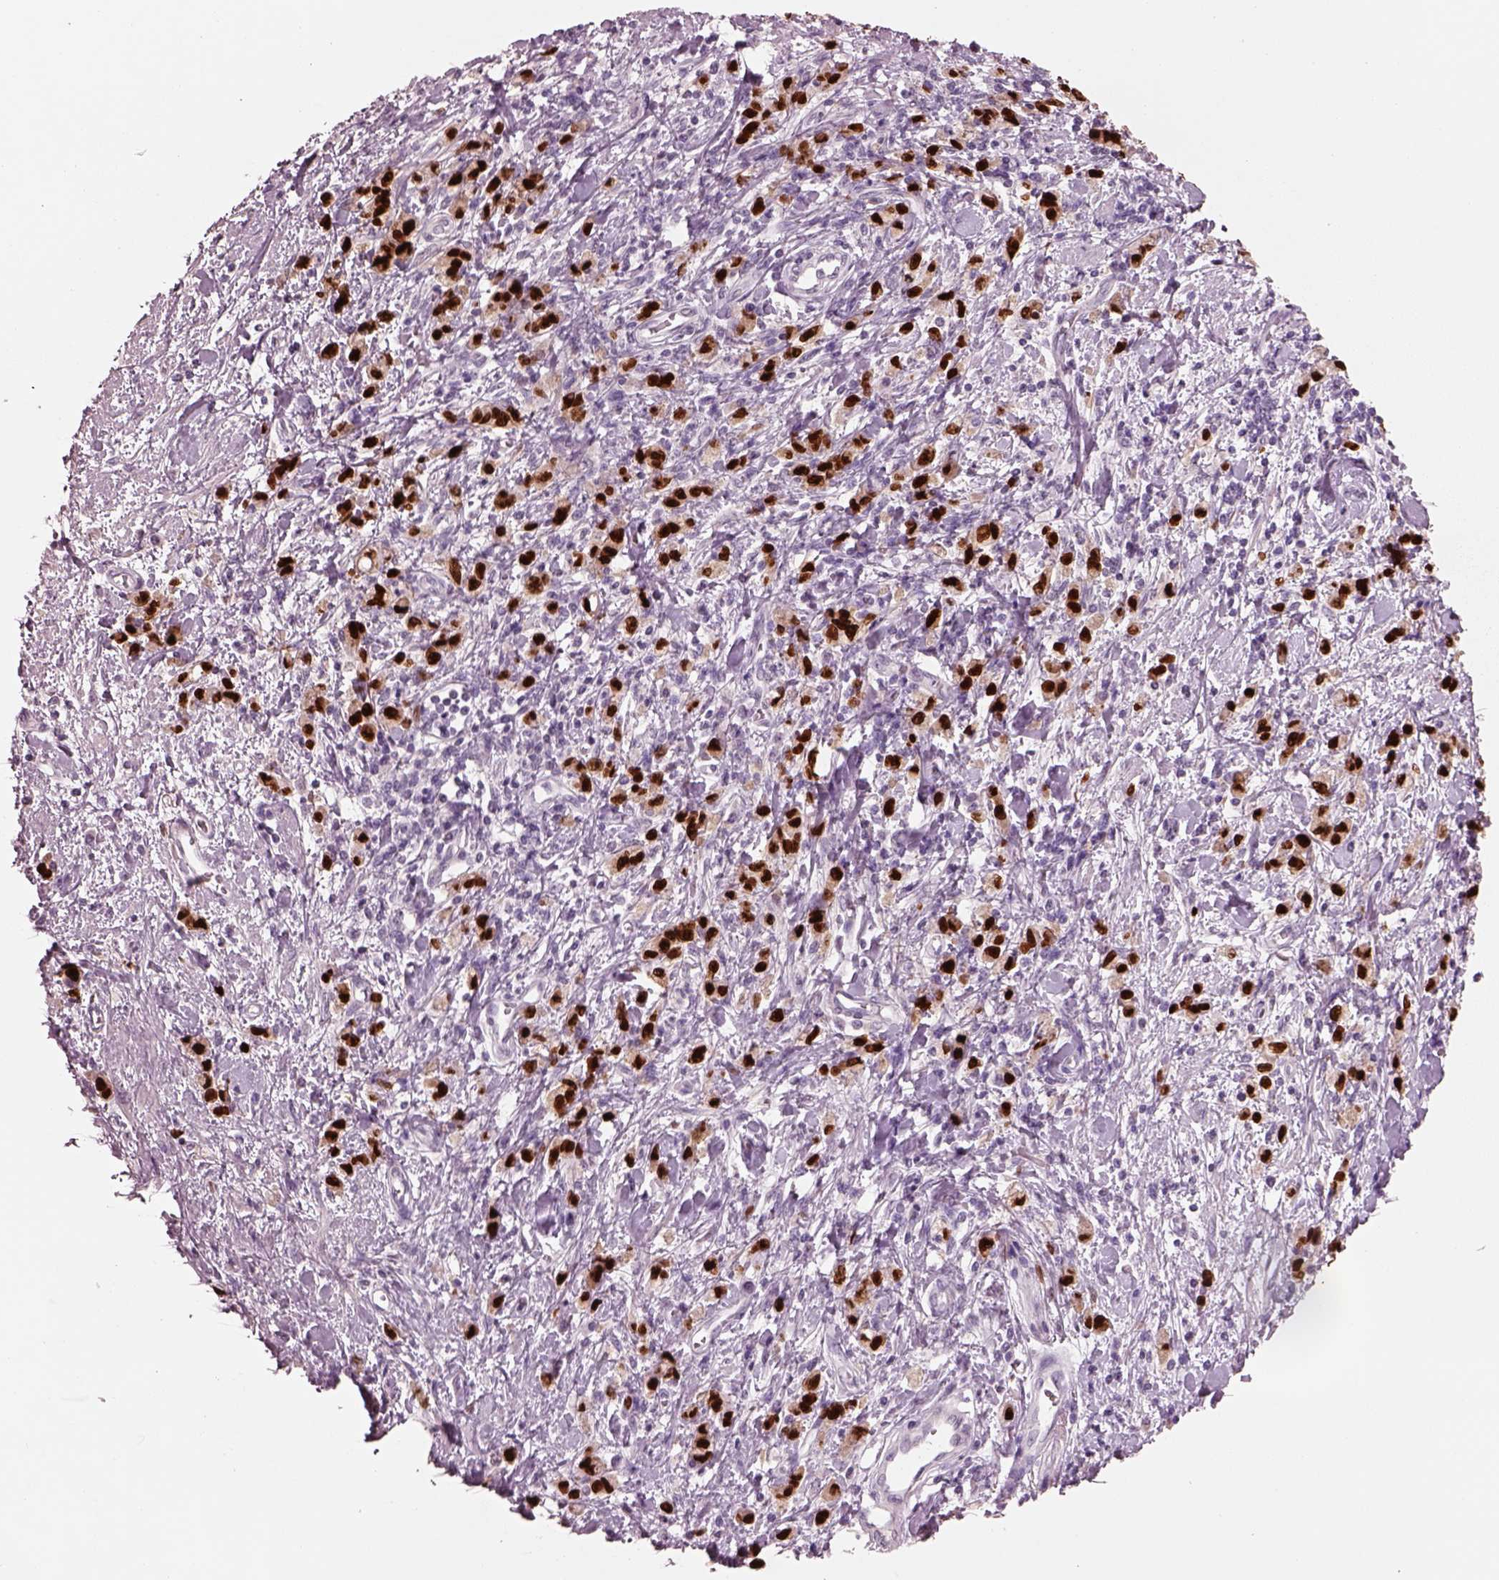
{"staining": {"intensity": "strong", "quantity": ">75%", "location": "nuclear"}, "tissue": "stomach cancer", "cell_type": "Tumor cells", "image_type": "cancer", "snomed": [{"axis": "morphology", "description": "Adenocarcinoma, NOS"}, {"axis": "topography", "description": "Stomach"}], "caption": "An IHC image of tumor tissue is shown. Protein staining in brown shows strong nuclear positivity in stomach adenocarcinoma within tumor cells.", "gene": "SOX9", "patient": {"sex": "male", "age": 77}}